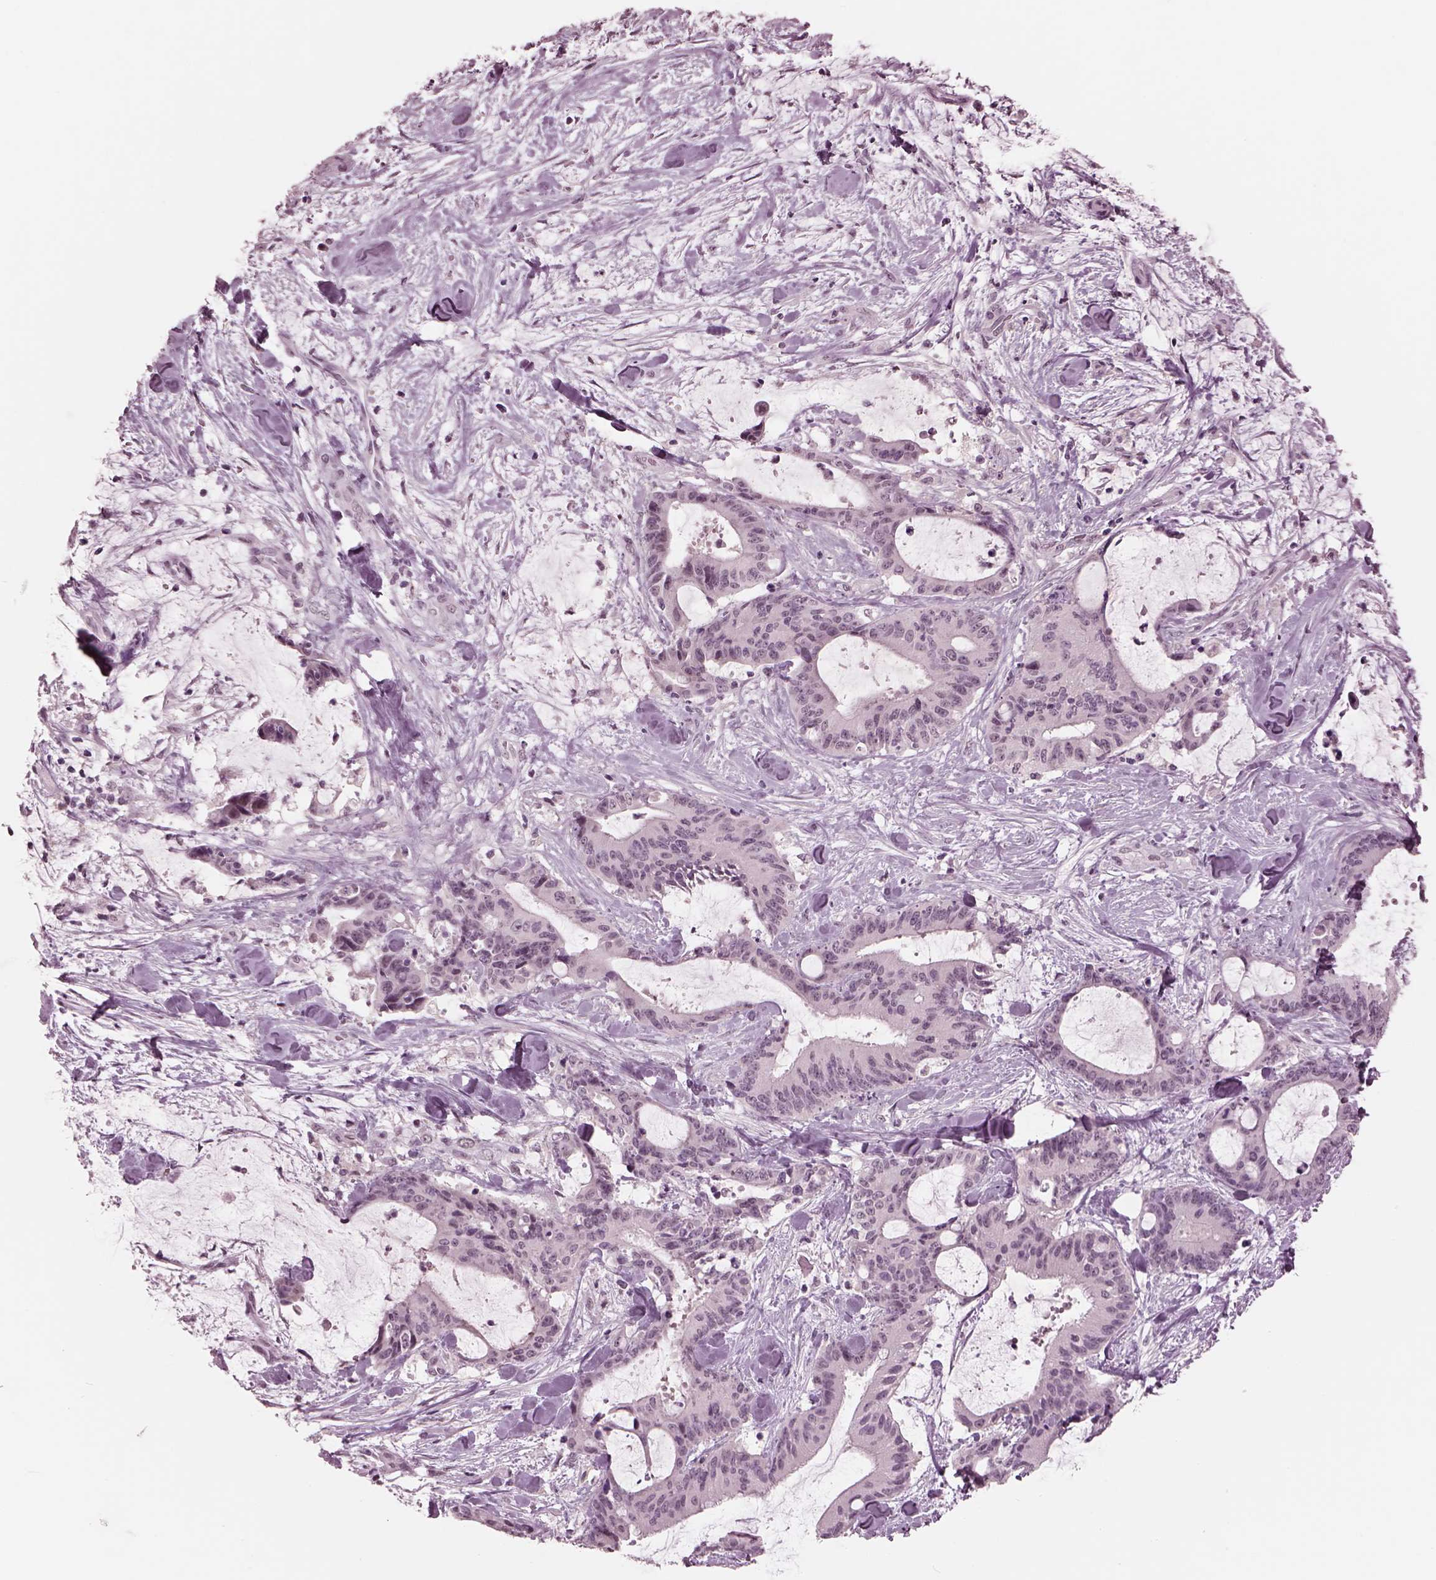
{"staining": {"intensity": "negative", "quantity": "none", "location": "none"}, "tissue": "liver cancer", "cell_type": "Tumor cells", "image_type": "cancer", "snomed": [{"axis": "morphology", "description": "Cholangiocarcinoma"}, {"axis": "topography", "description": "Liver"}], "caption": "Immunohistochemistry (IHC) micrograph of neoplastic tissue: cholangiocarcinoma (liver) stained with DAB shows no significant protein staining in tumor cells.", "gene": "GARIN4", "patient": {"sex": "female", "age": 73}}